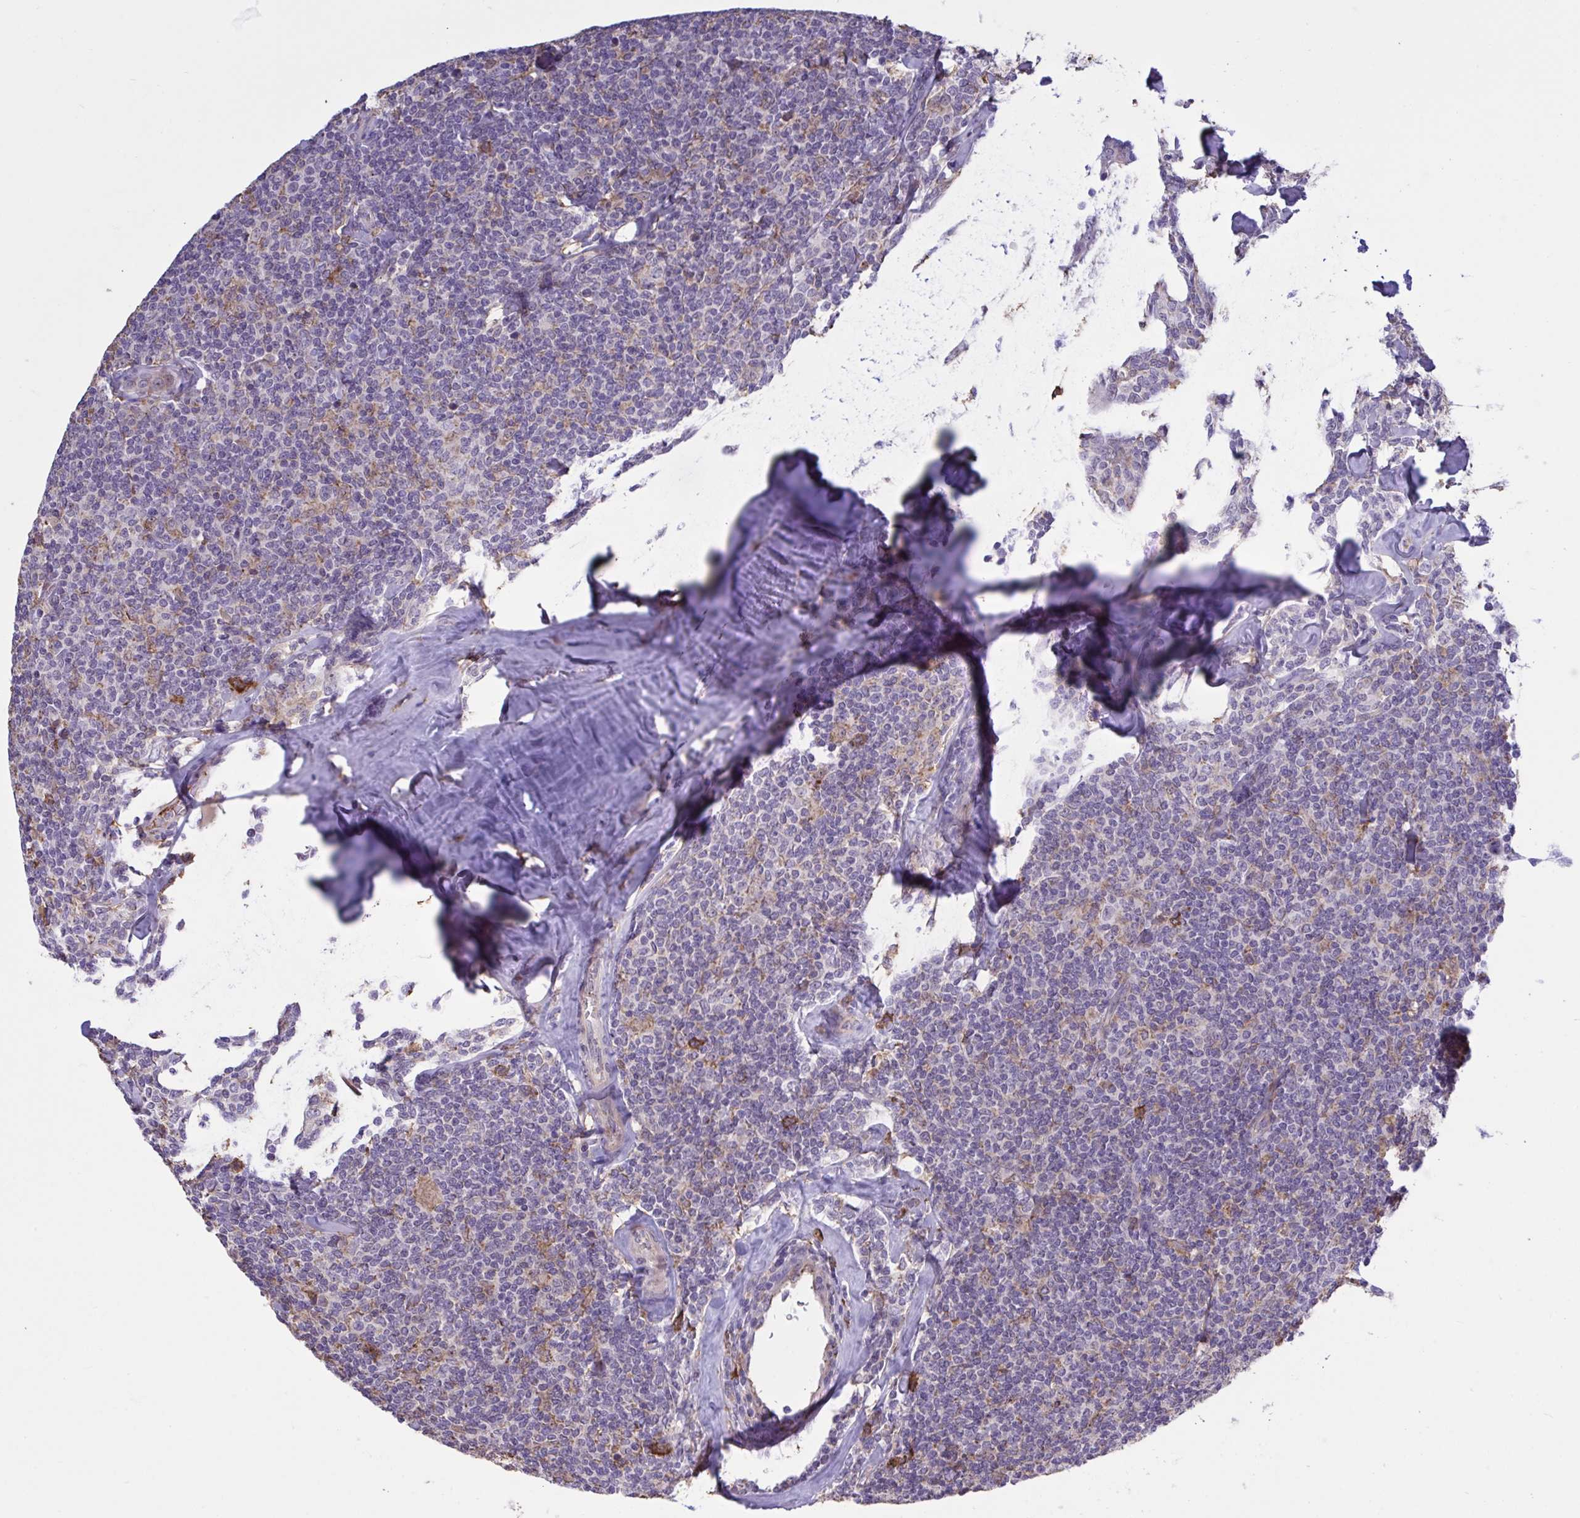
{"staining": {"intensity": "negative", "quantity": "none", "location": "none"}, "tissue": "lymphoma", "cell_type": "Tumor cells", "image_type": "cancer", "snomed": [{"axis": "morphology", "description": "Malignant lymphoma, non-Hodgkin's type, Low grade"}, {"axis": "topography", "description": "Lymph node"}], "caption": "Protein analysis of malignant lymphoma, non-Hodgkin's type (low-grade) demonstrates no significant positivity in tumor cells.", "gene": "CD101", "patient": {"sex": "female", "age": 56}}